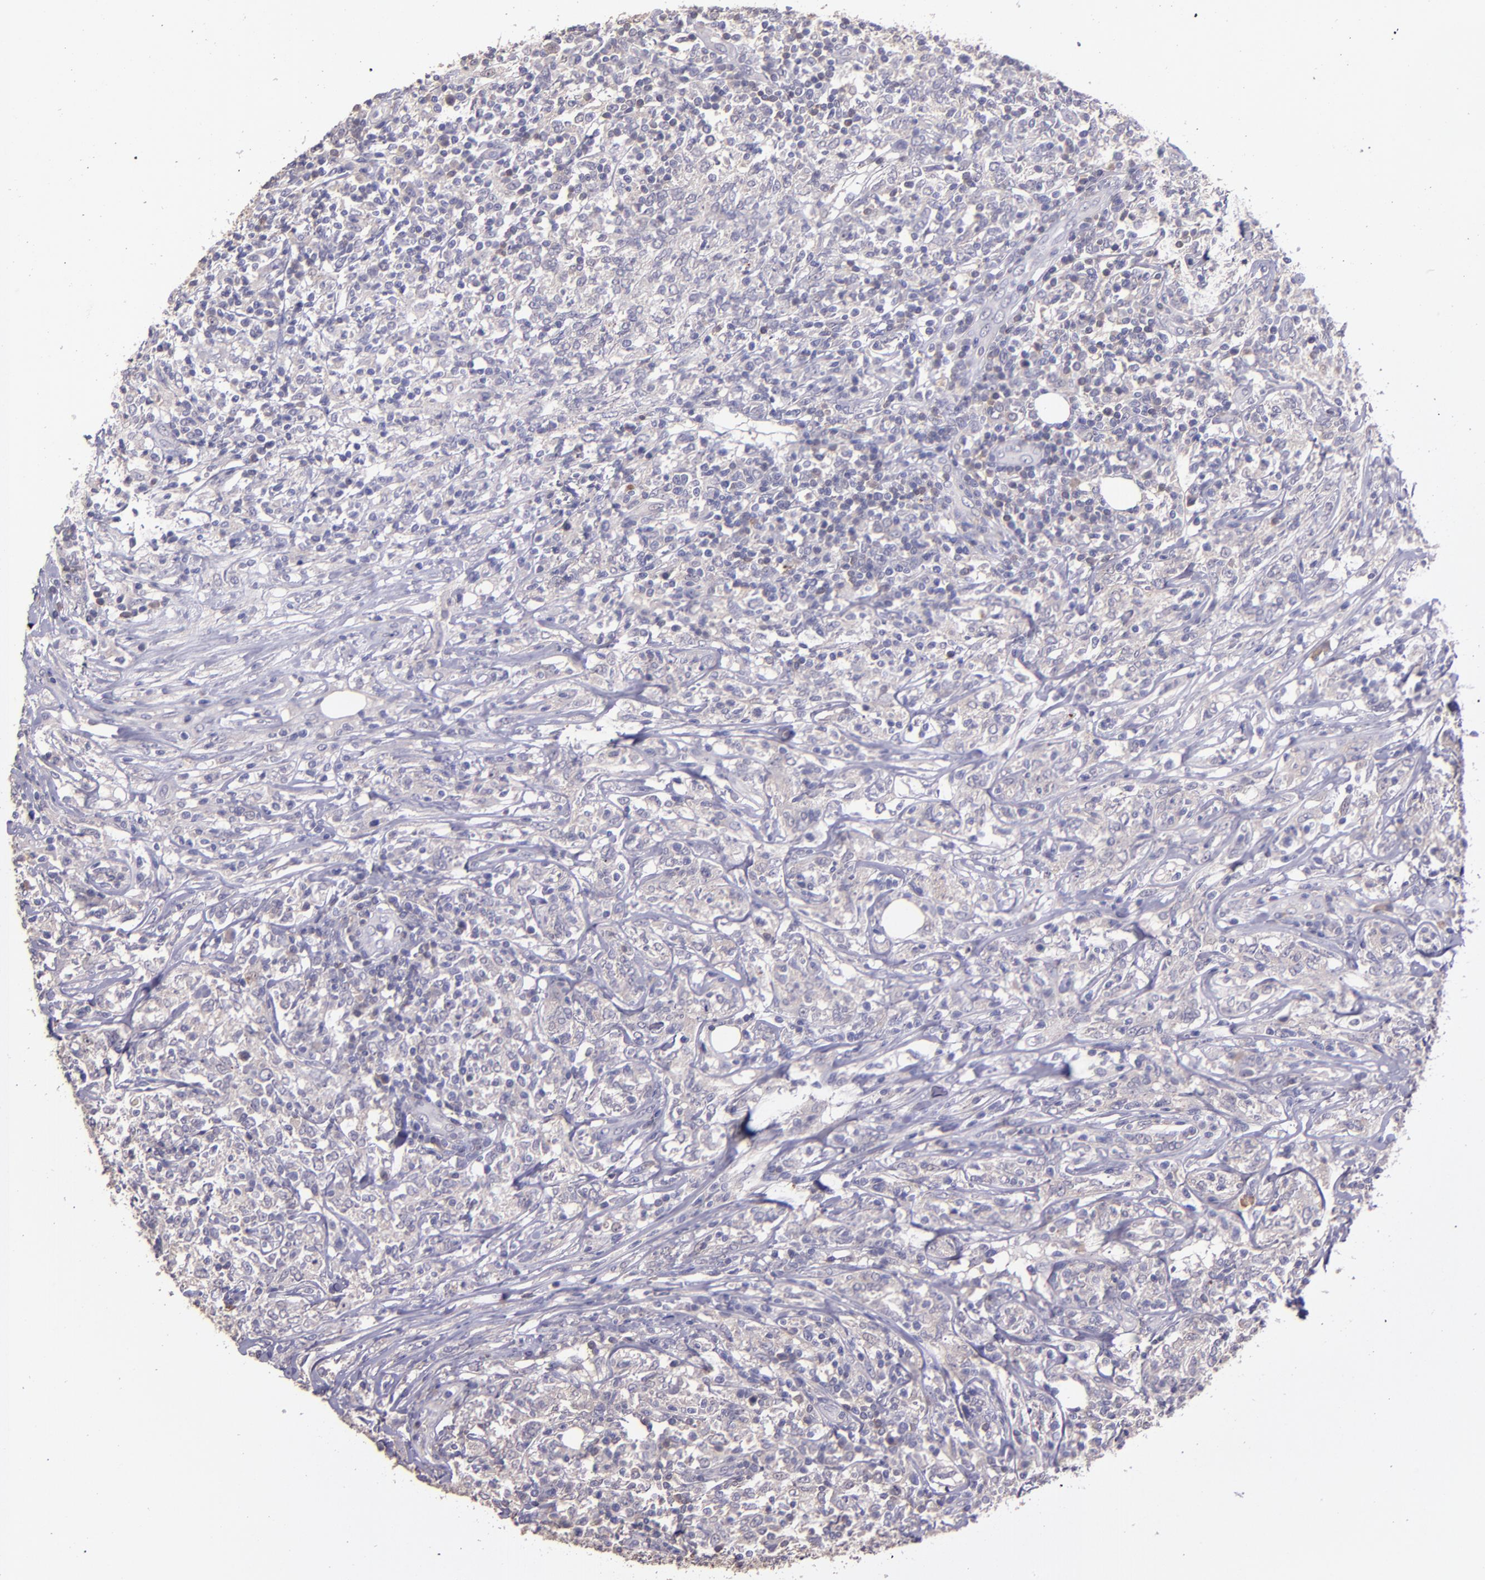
{"staining": {"intensity": "negative", "quantity": "none", "location": "none"}, "tissue": "lymphoma", "cell_type": "Tumor cells", "image_type": "cancer", "snomed": [{"axis": "morphology", "description": "Malignant lymphoma, non-Hodgkin's type, High grade"}, {"axis": "topography", "description": "Lymph node"}], "caption": "Tumor cells are negative for brown protein staining in lymphoma.", "gene": "PAPPA", "patient": {"sex": "female", "age": 84}}